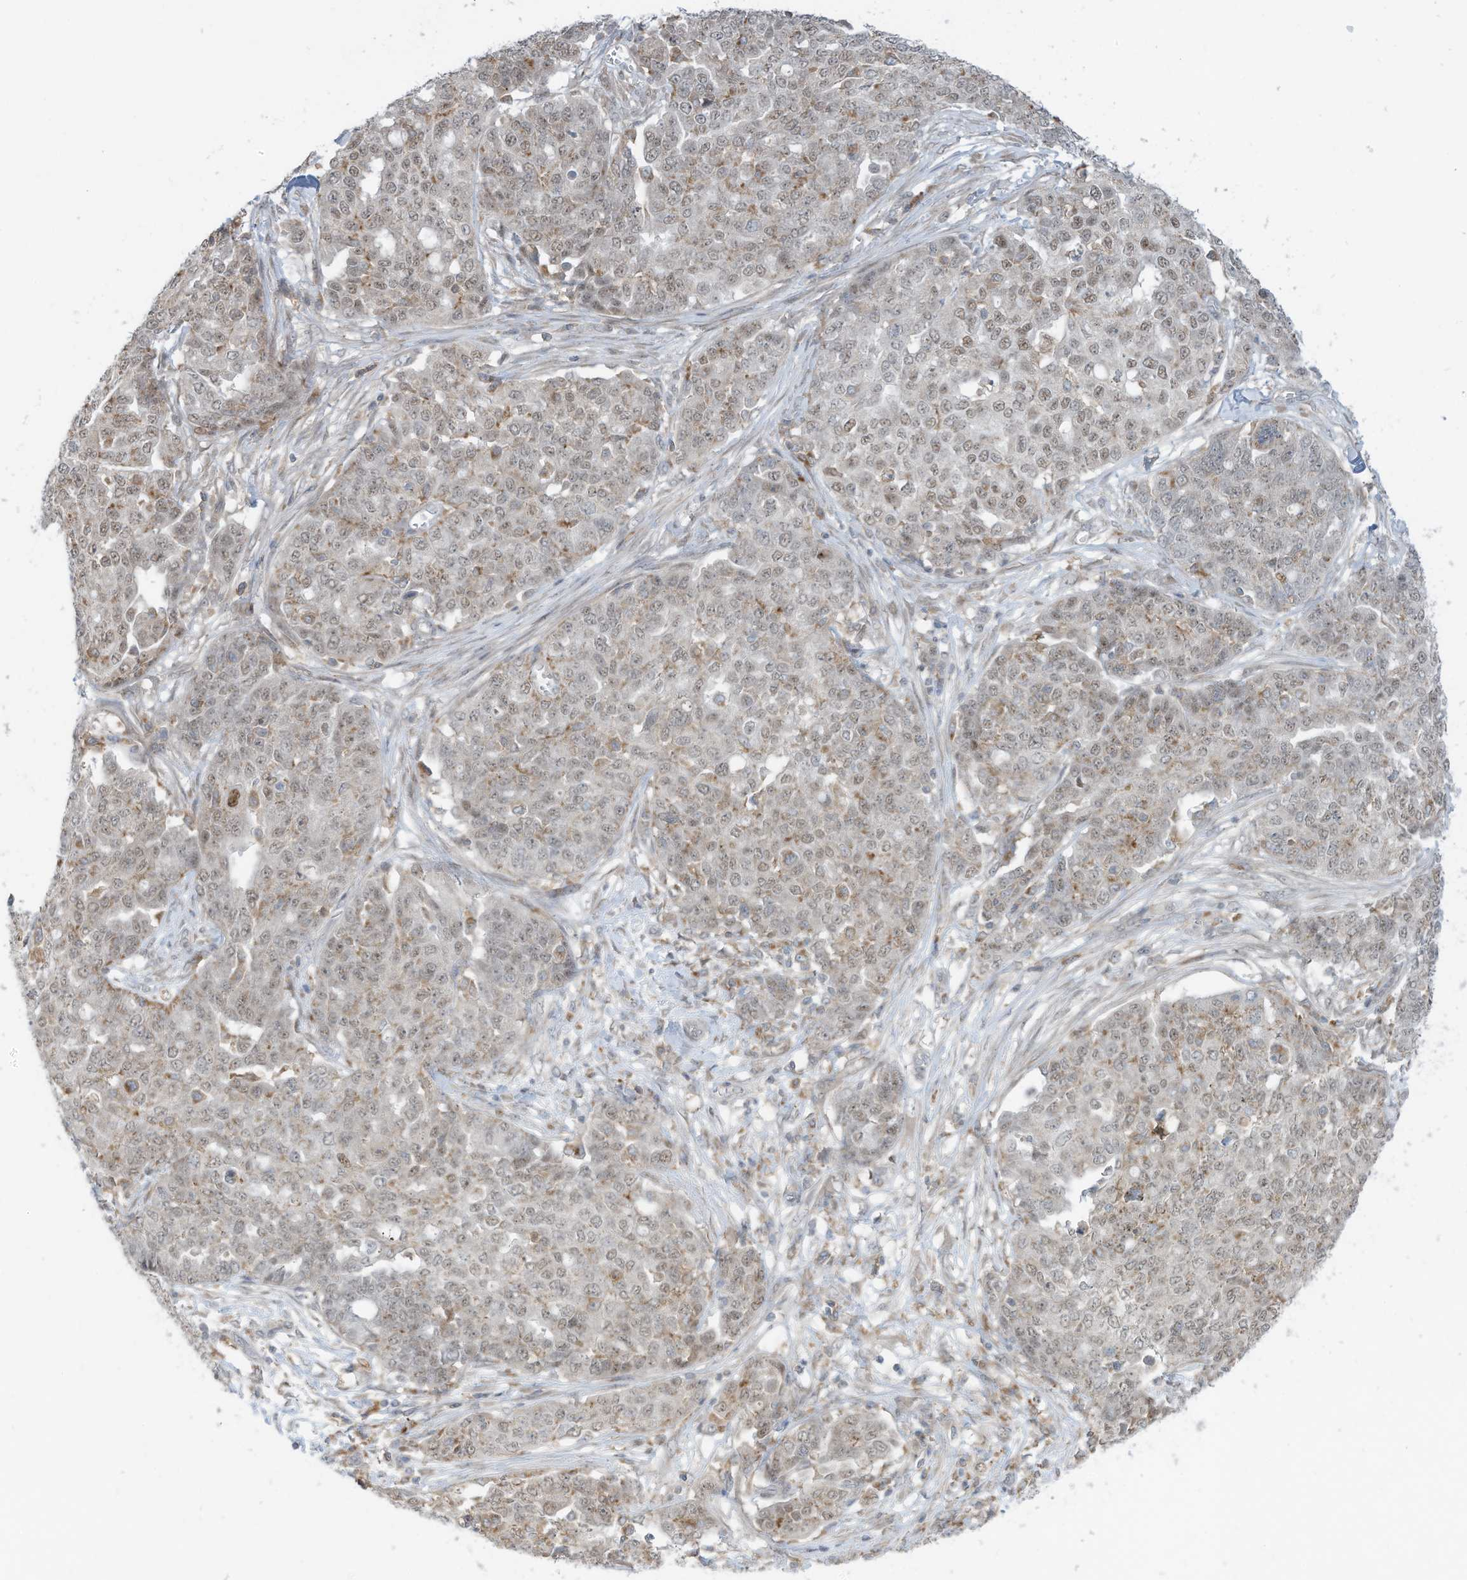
{"staining": {"intensity": "weak", "quantity": ">75%", "location": "cytoplasmic/membranous,nuclear"}, "tissue": "ovarian cancer", "cell_type": "Tumor cells", "image_type": "cancer", "snomed": [{"axis": "morphology", "description": "Cystadenocarcinoma, serous, NOS"}, {"axis": "topography", "description": "Soft tissue"}, {"axis": "topography", "description": "Ovary"}], "caption": "IHC (DAB) staining of human ovarian cancer exhibits weak cytoplasmic/membranous and nuclear protein positivity in about >75% of tumor cells. (brown staining indicates protein expression, while blue staining denotes nuclei).", "gene": "DZIP3", "patient": {"sex": "female", "age": 57}}